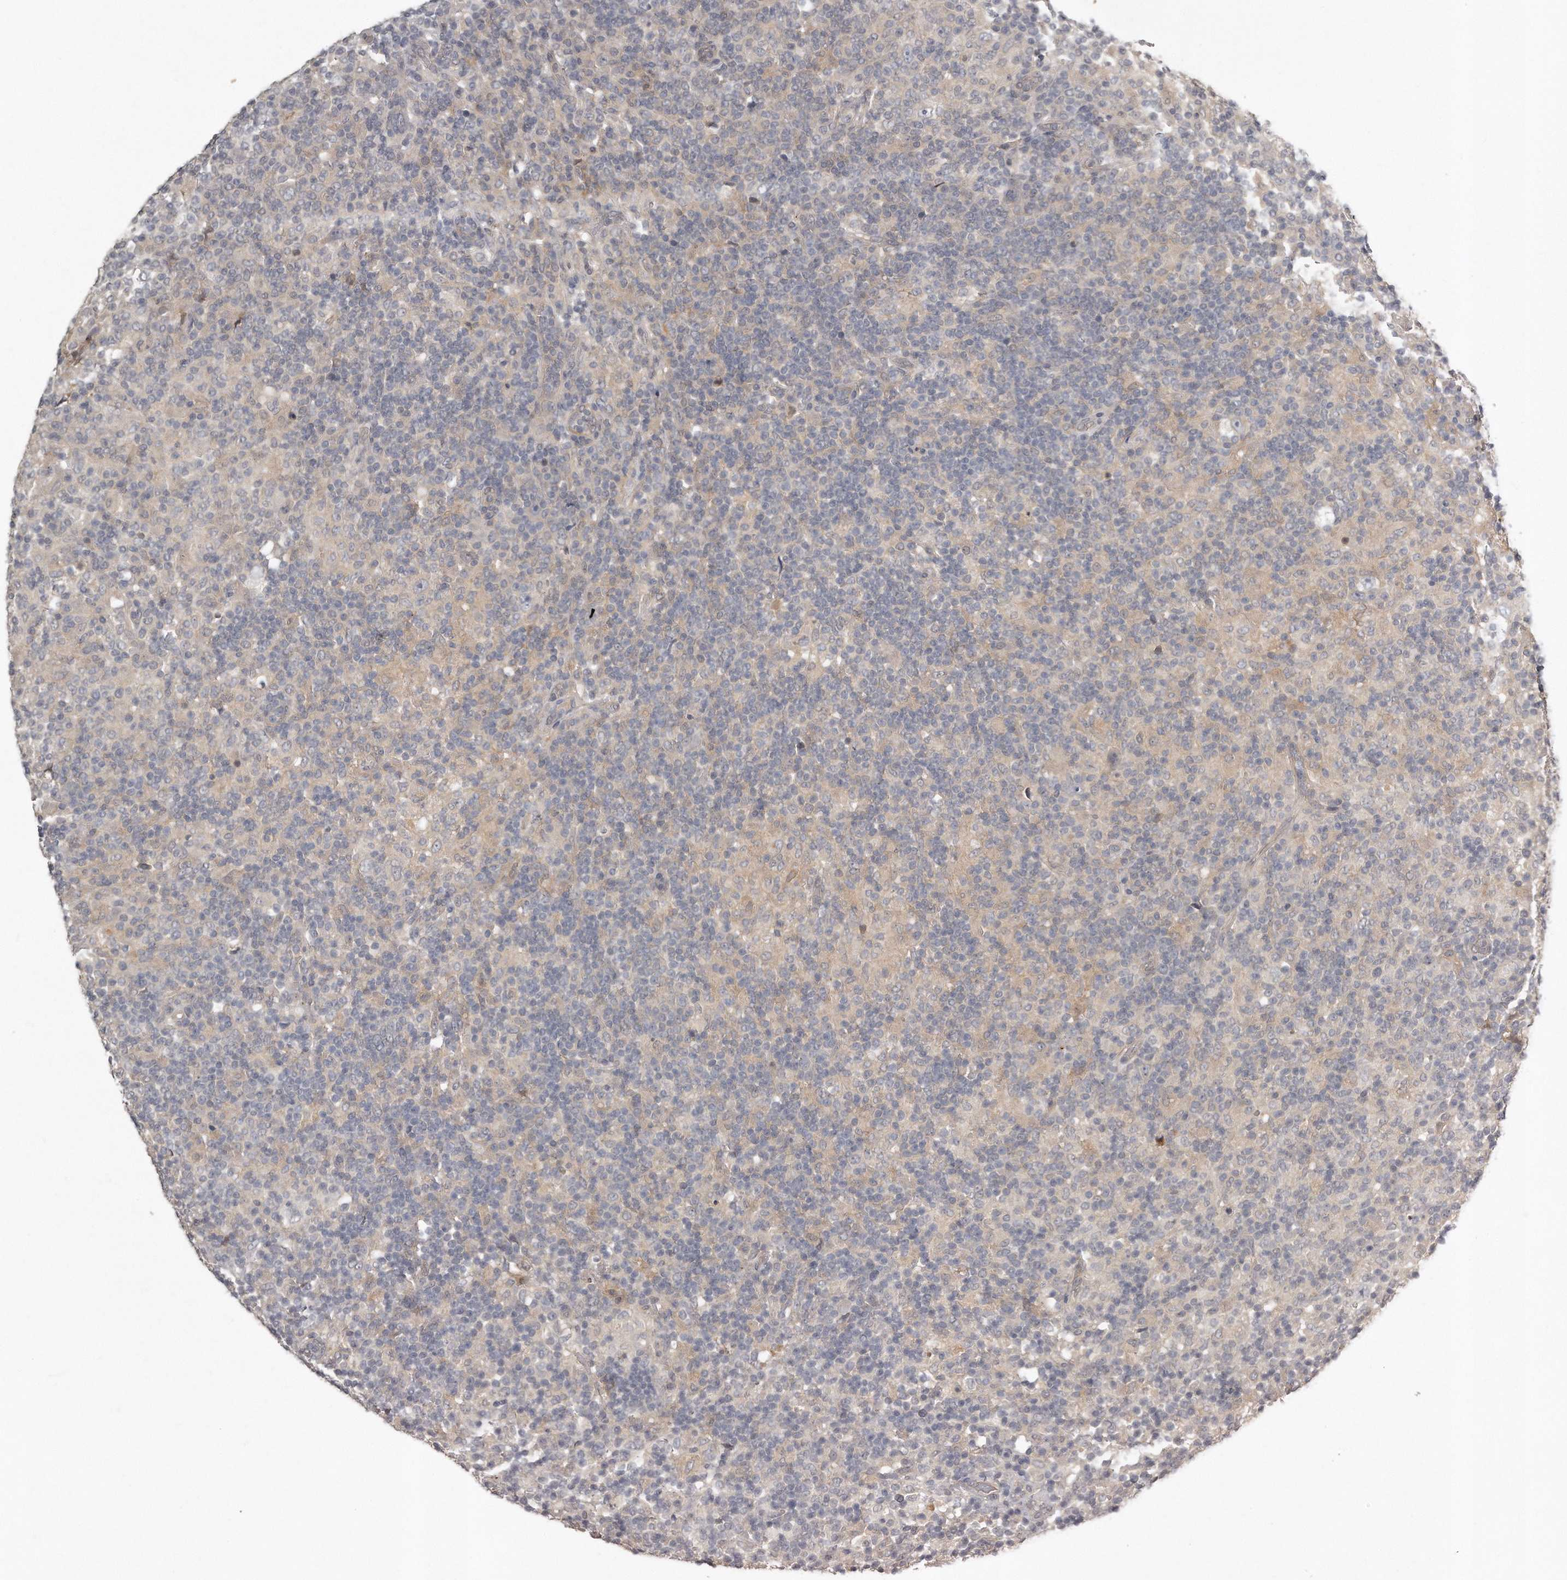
{"staining": {"intensity": "negative", "quantity": "none", "location": "none"}, "tissue": "lymphoma", "cell_type": "Tumor cells", "image_type": "cancer", "snomed": [{"axis": "morphology", "description": "Hodgkin's disease, NOS"}, {"axis": "topography", "description": "Lymph node"}], "caption": "Immunohistochemistry (IHC) histopathology image of neoplastic tissue: human Hodgkin's disease stained with DAB shows no significant protein expression in tumor cells. (DAB IHC with hematoxylin counter stain).", "gene": "GGCT", "patient": {"sex": "male", "age": 70}}